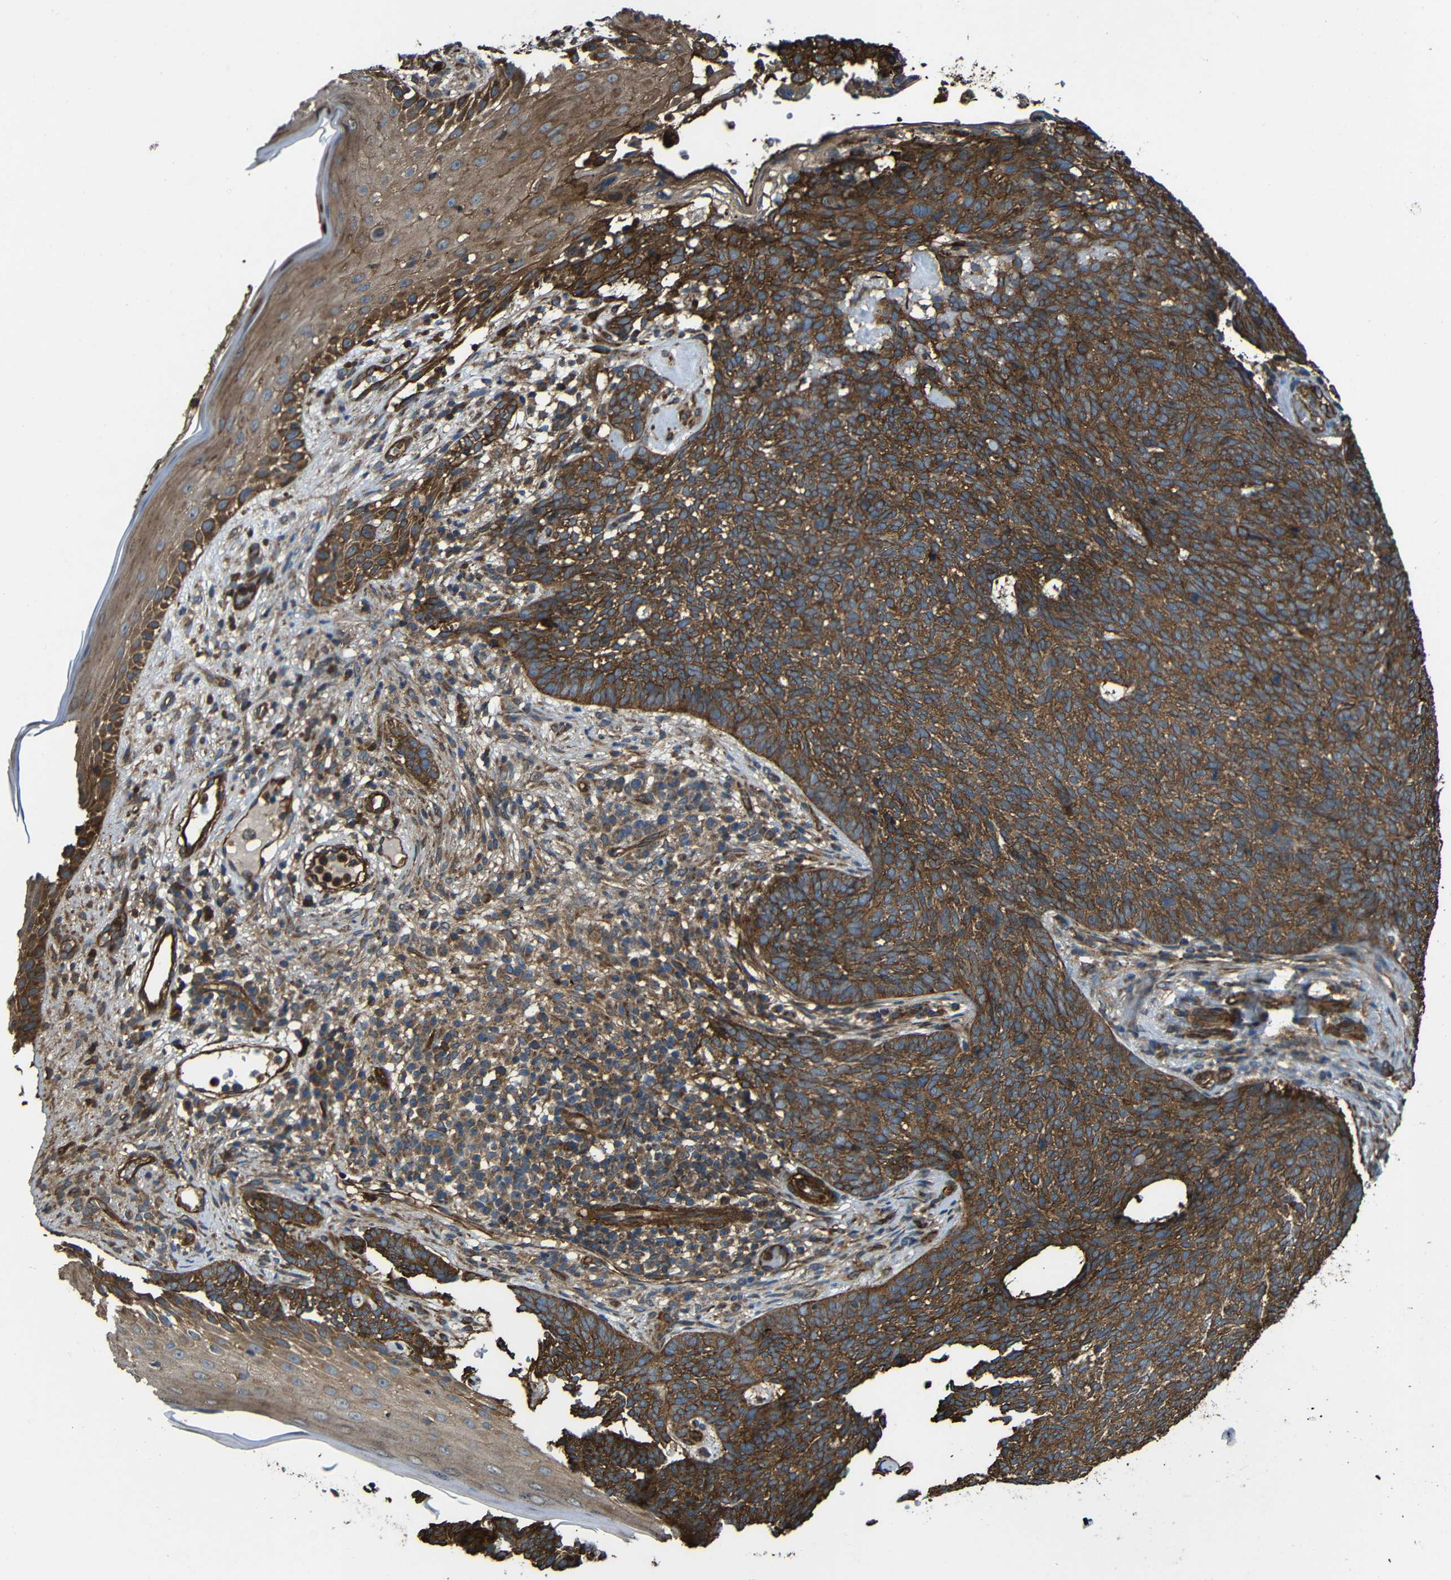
{"staining": {"intensity": "strong", "quantity": ">75%", "location": "cytoplasmic/membranous"}, "tissue": "skin cancer", "cell_type": "Tumor cells", "image_type": "cancer", "snomed": [{"axis": "morphology", "description": "Basal cell carcinoma"}, {"axis": "topography", "description": "Skin"}], "caption": "Skin basal cell carcinoma stained for a protein reveals strong cytoplasmic/membranous positivity in tumor cells.", "gene": "PTCH1", "patient": {"sex": "female", "age": 84}}